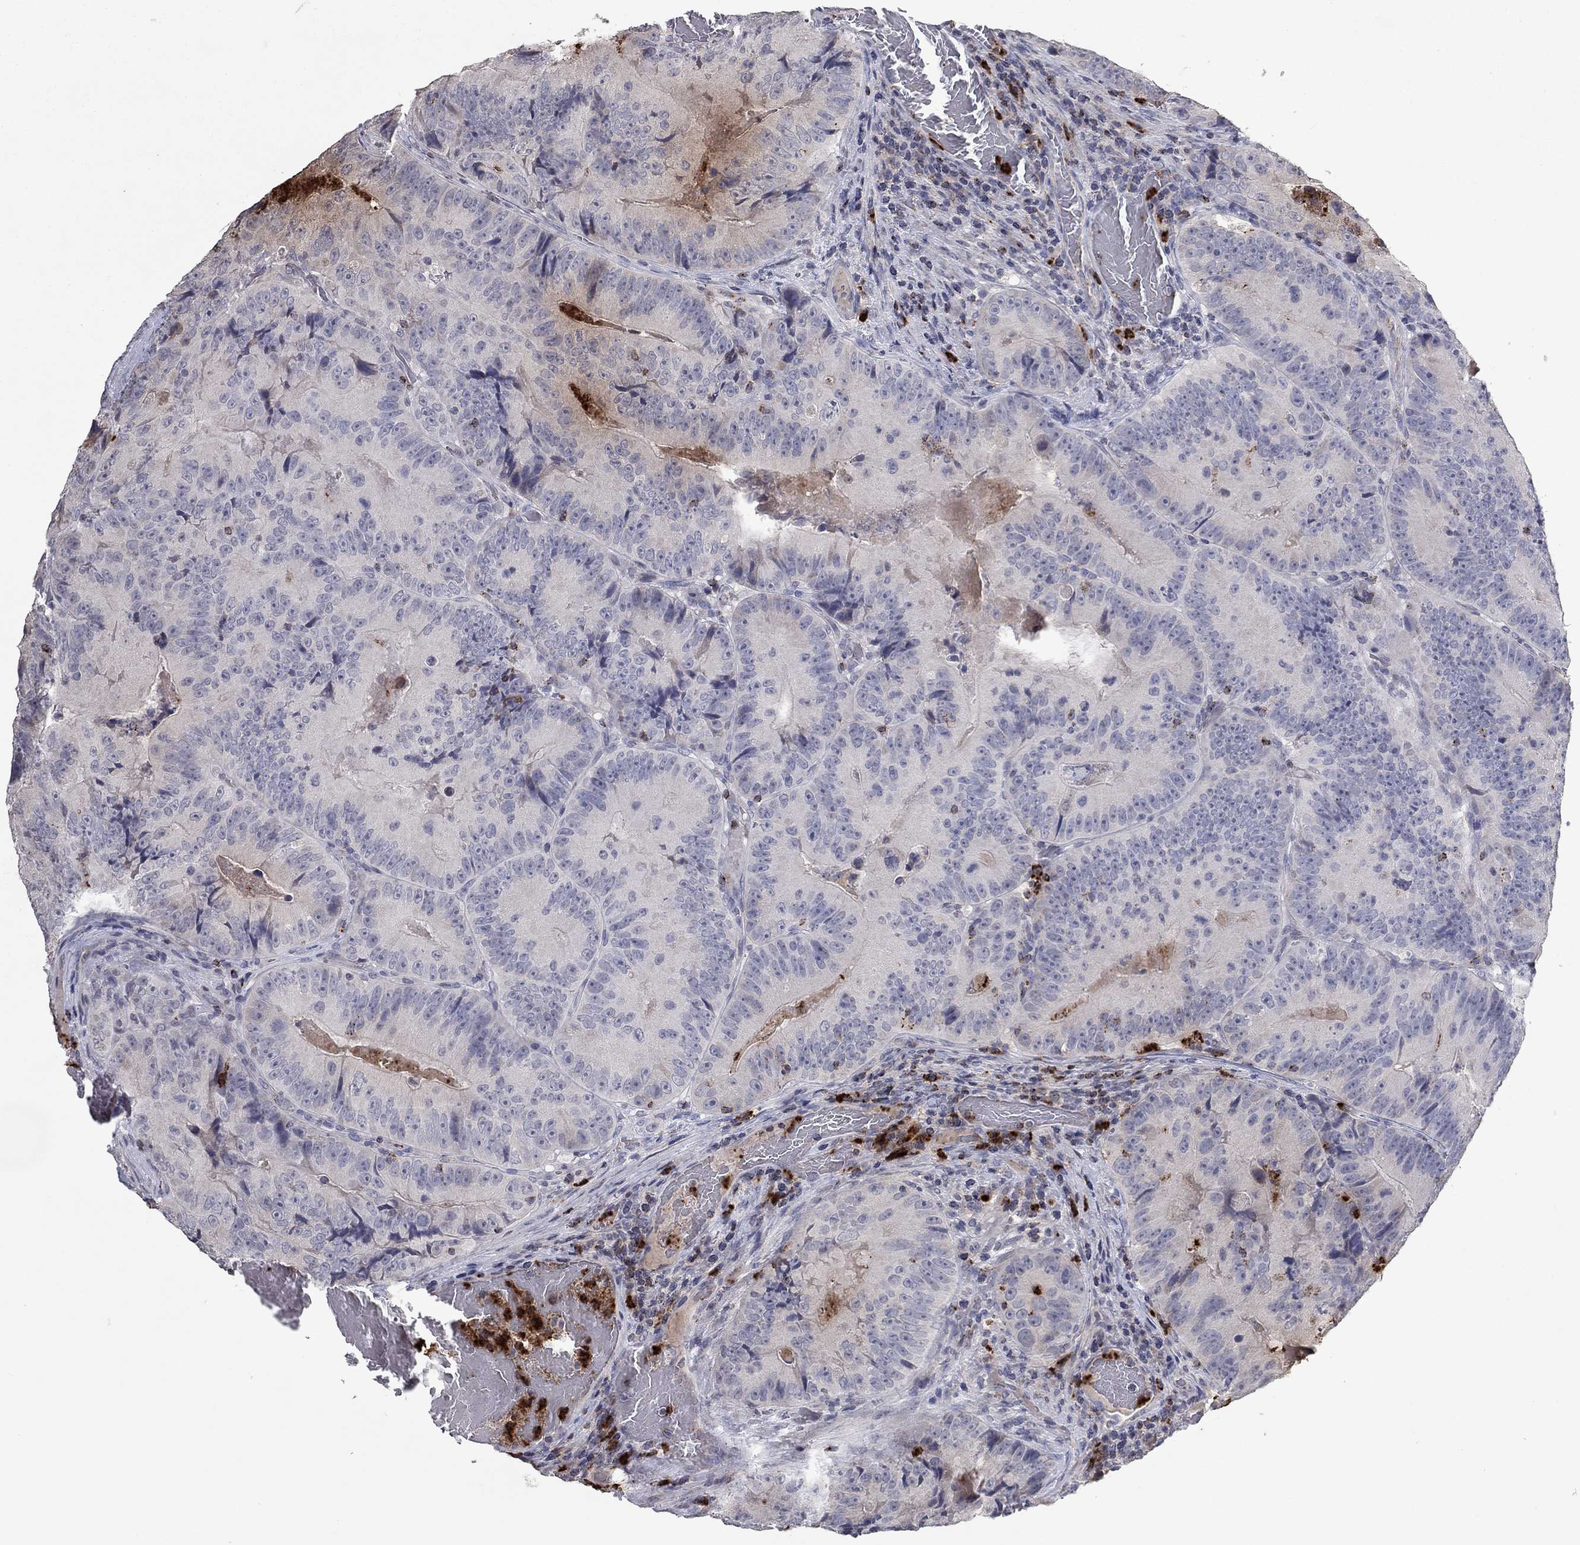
{"staining": {"intensity": "negative", "quantity": "none", "location": "none"}, "tissue": "colorectal cancer", "cell_type": "Tumor cells", "image_type": "cancer", "snomed": [{"axis": "morphology", "description": "Adenocarcinoma, NOS"}, {"axis": "topography", "description": "Colon"}], "caption": "Immunohistochemical staining of human colorectal adenocarcinoma demonstrates no significant positivity in tumor cells.", "gene": "CCL5", "patient": {"sex": "female", "age": 86}}